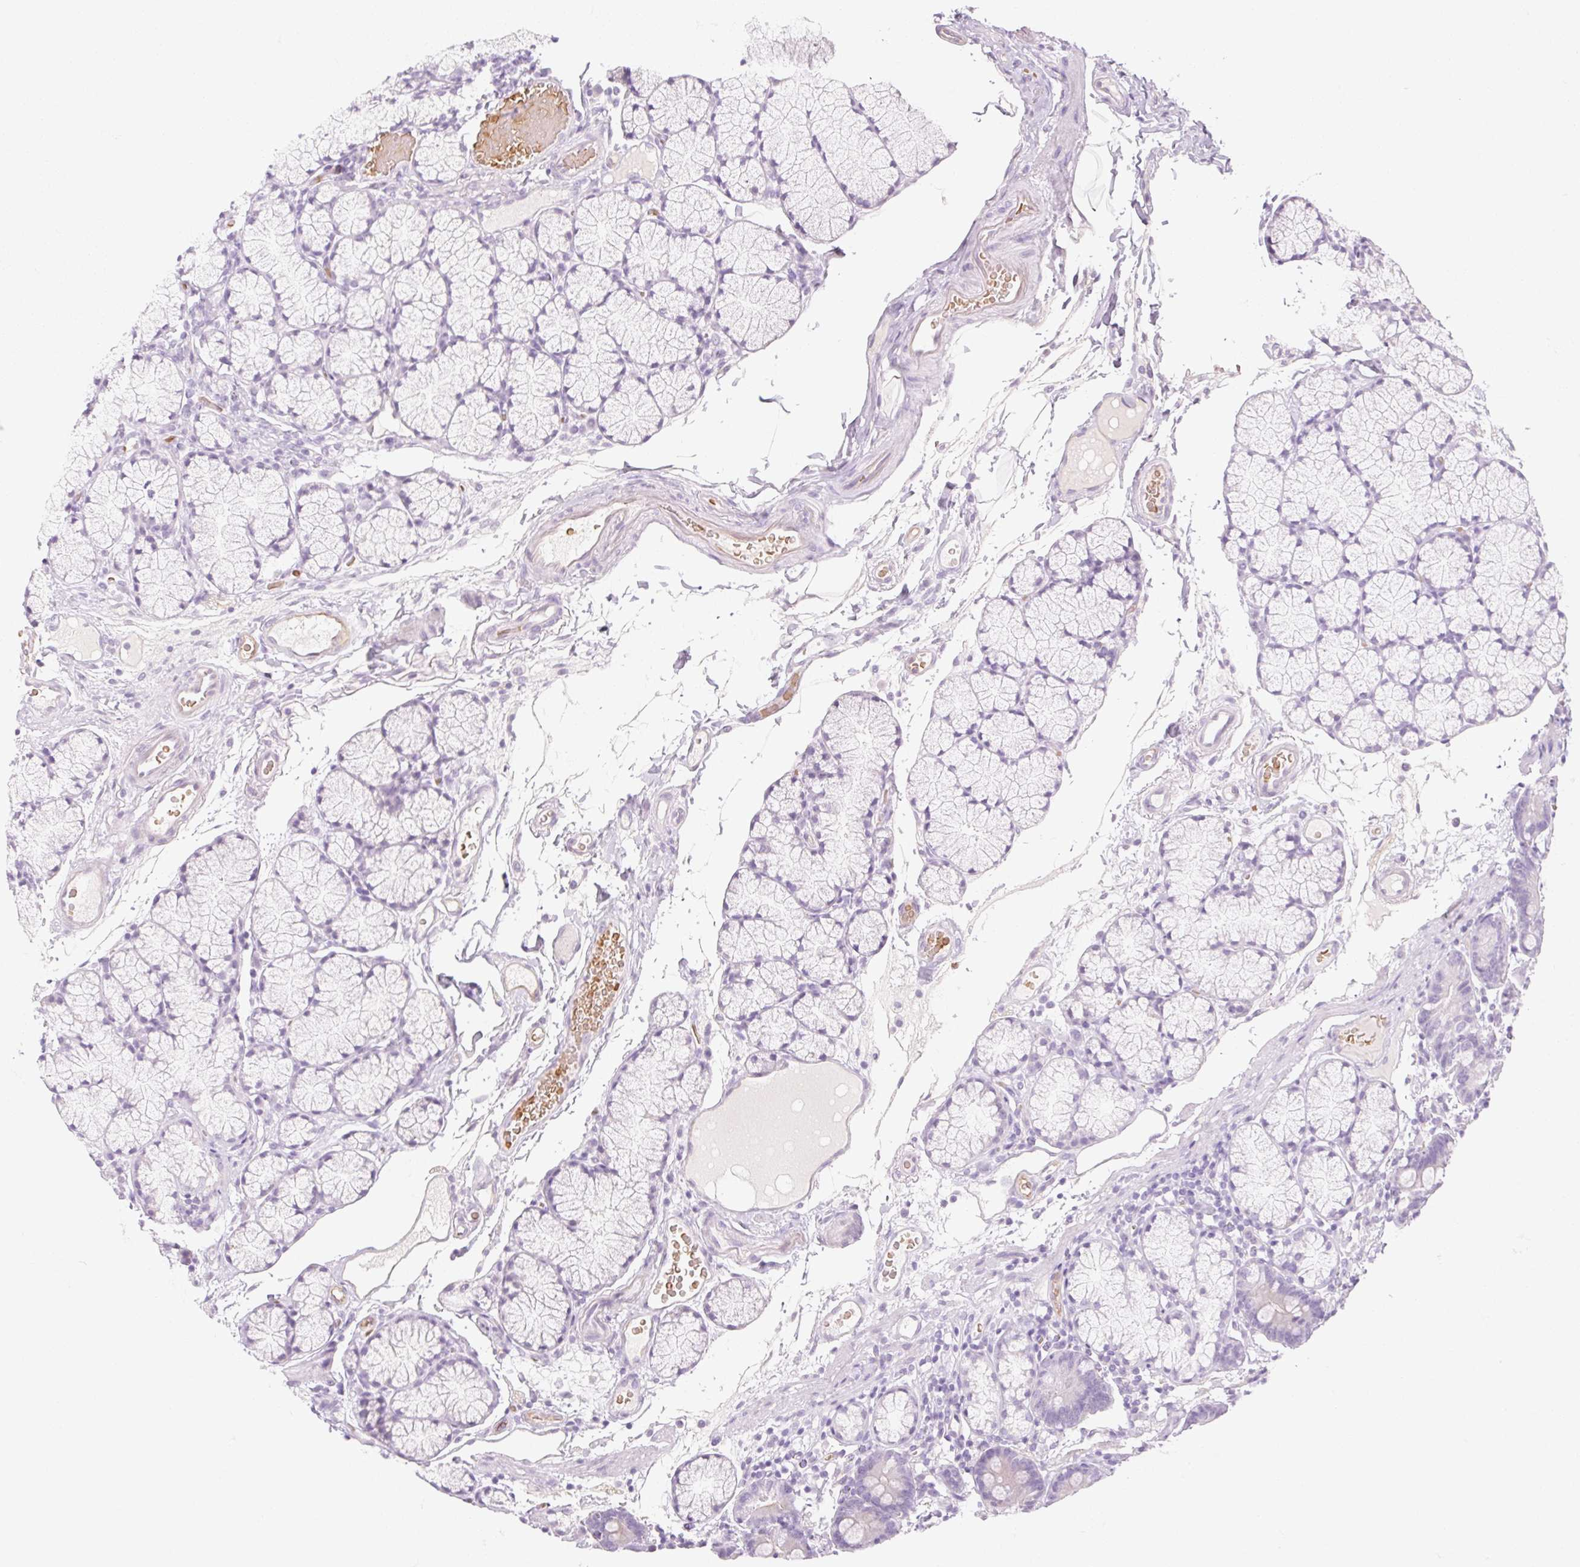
{"staining": {"intensity": "negative", "quantity": "none", "location": "none"}, "tissue": "duodenum", "cell_type": "Glandular cells", "image_type": "normal", "snomed": [{"axis": "morphology", "description": "Normal tissue, NOS"}, {"axis": "topography", "description": "Duodenum"}], "caption": "This is an IHC image of unremarkable human duodenum. There is no expression in glandular cells.", "gene": "TAF1L", "patient": {"sex": "female", "age": 67}}